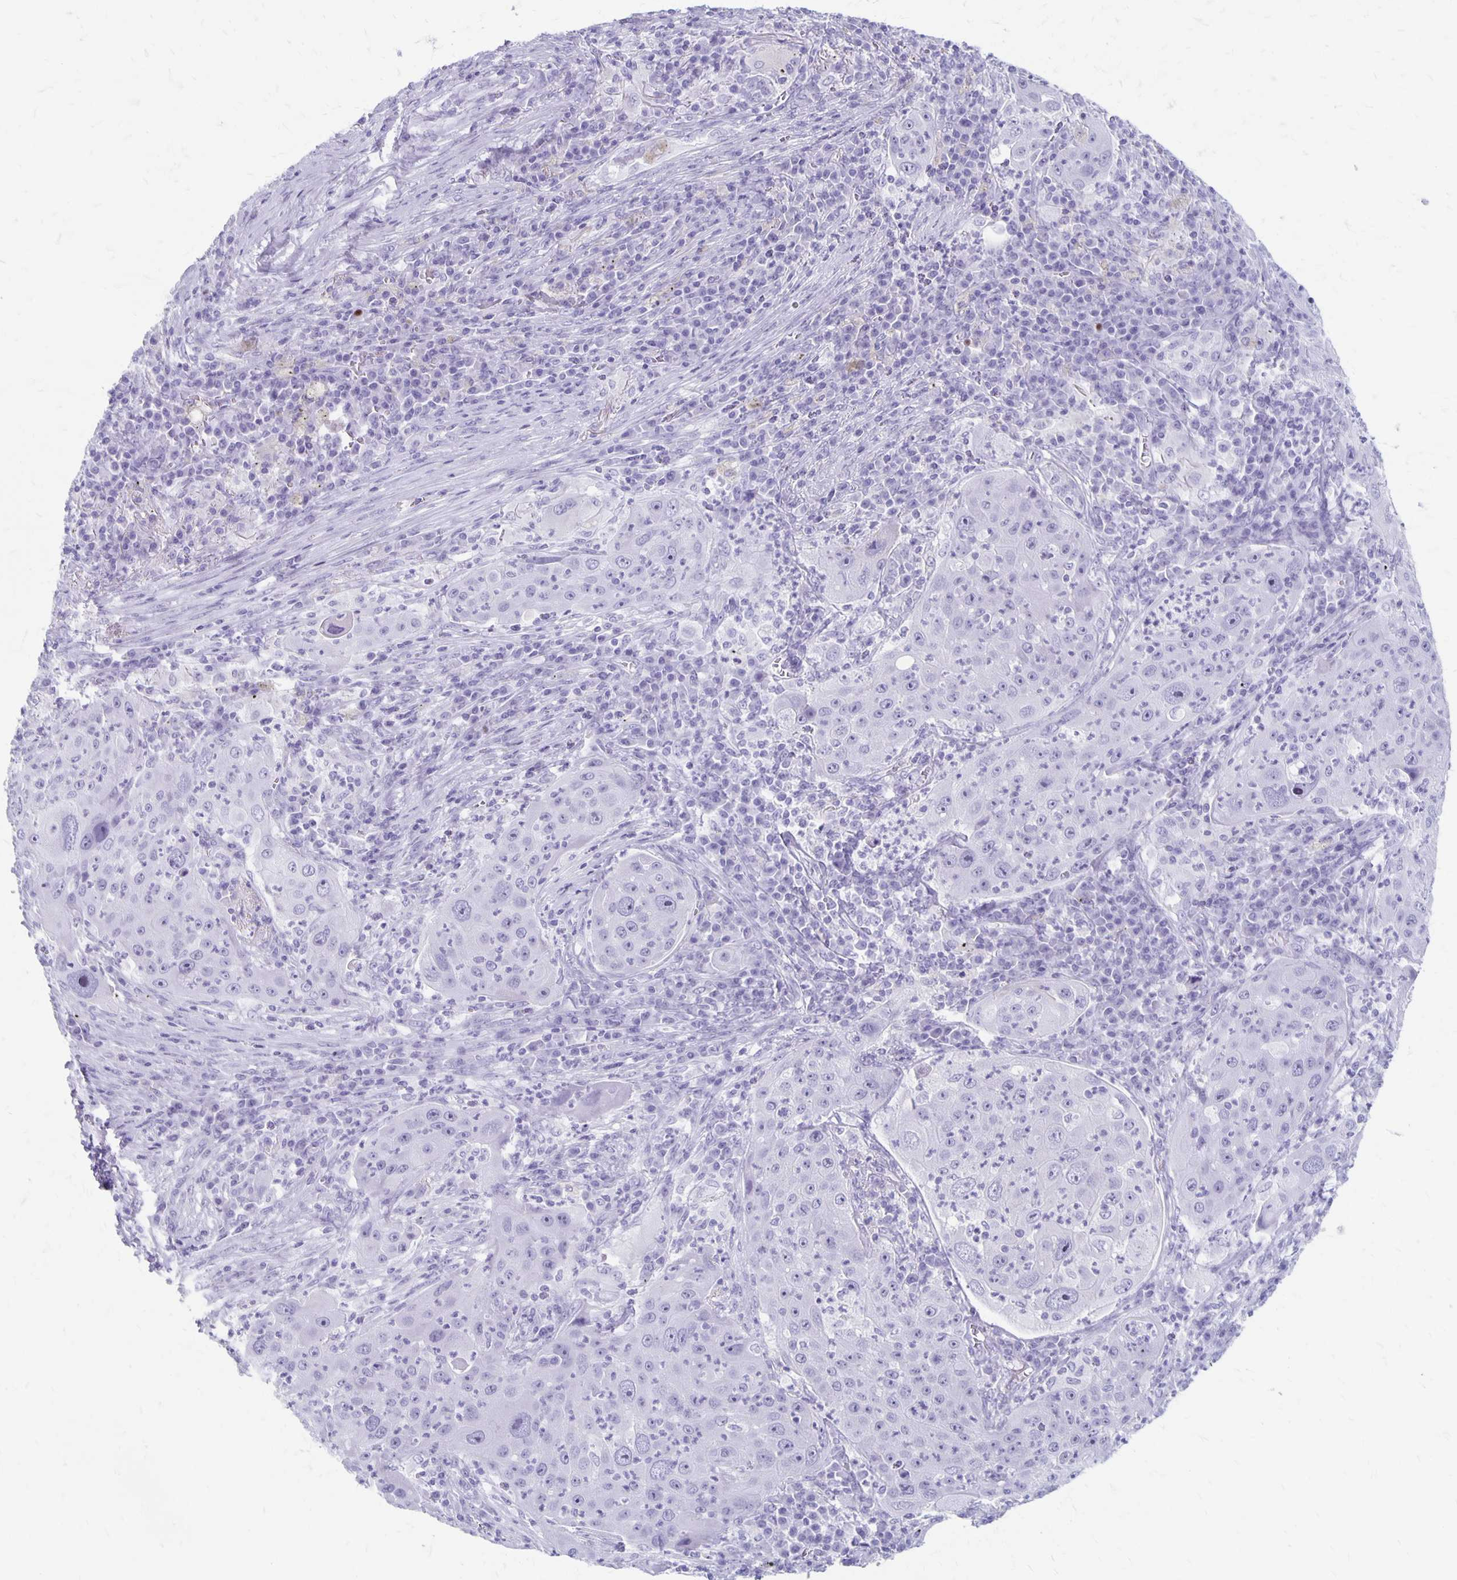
{"staining": {"intensity": "negative", "quantity": "none", "location": "none"}, "tissue": "lung cancer", "cell_type": "Tumor cells", "image_type": "cancer", "snomed": [{"axis": "morphology", "description": "Squamous cell carcinoma, NOS"}, {"axis": "topography", "description": "Lung"}], "caption": "Tumor cells are negative for brown protein staining in lung cancer.", "gene": "MAGEC2", "patient": {"sex": "female", "age": 59}}